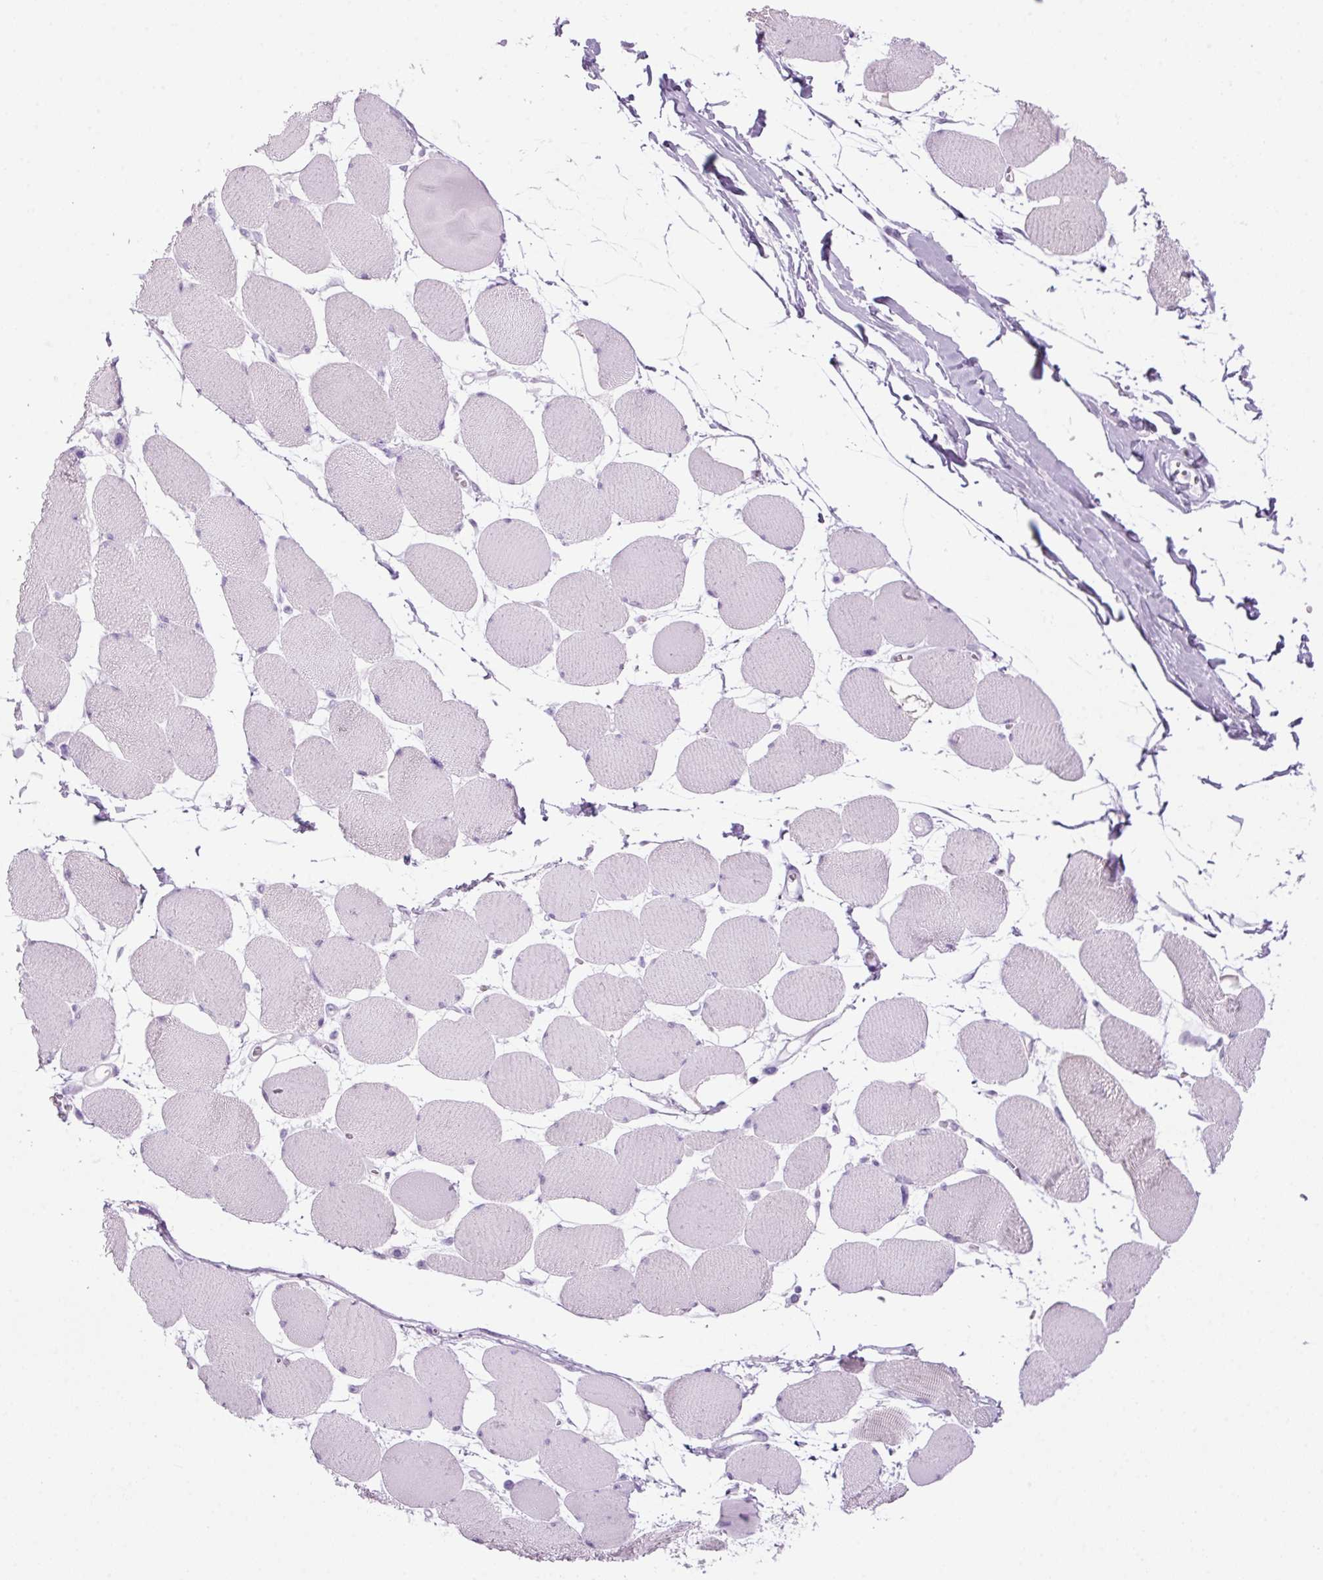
{"staining": {"intensity": "negative", "quantity": "none", "location": "none"}, "tissue": "skeletal muscle", "cell_type": "Myocytes", "image_type": "normal", "snomed": [{"axis": "morphology", "description": "Normal tissue, NOS"}, {"axis": "topography", "description": "Skeletal muscle"}], "caption": "High power microscopy image of an immunohistochemistry (IHC) image of benign skeletal muscle, revealing no significant positivity in myocytes.", "gene": "PPP1R1A", "patient": {"sex": "female", "age": 75}}